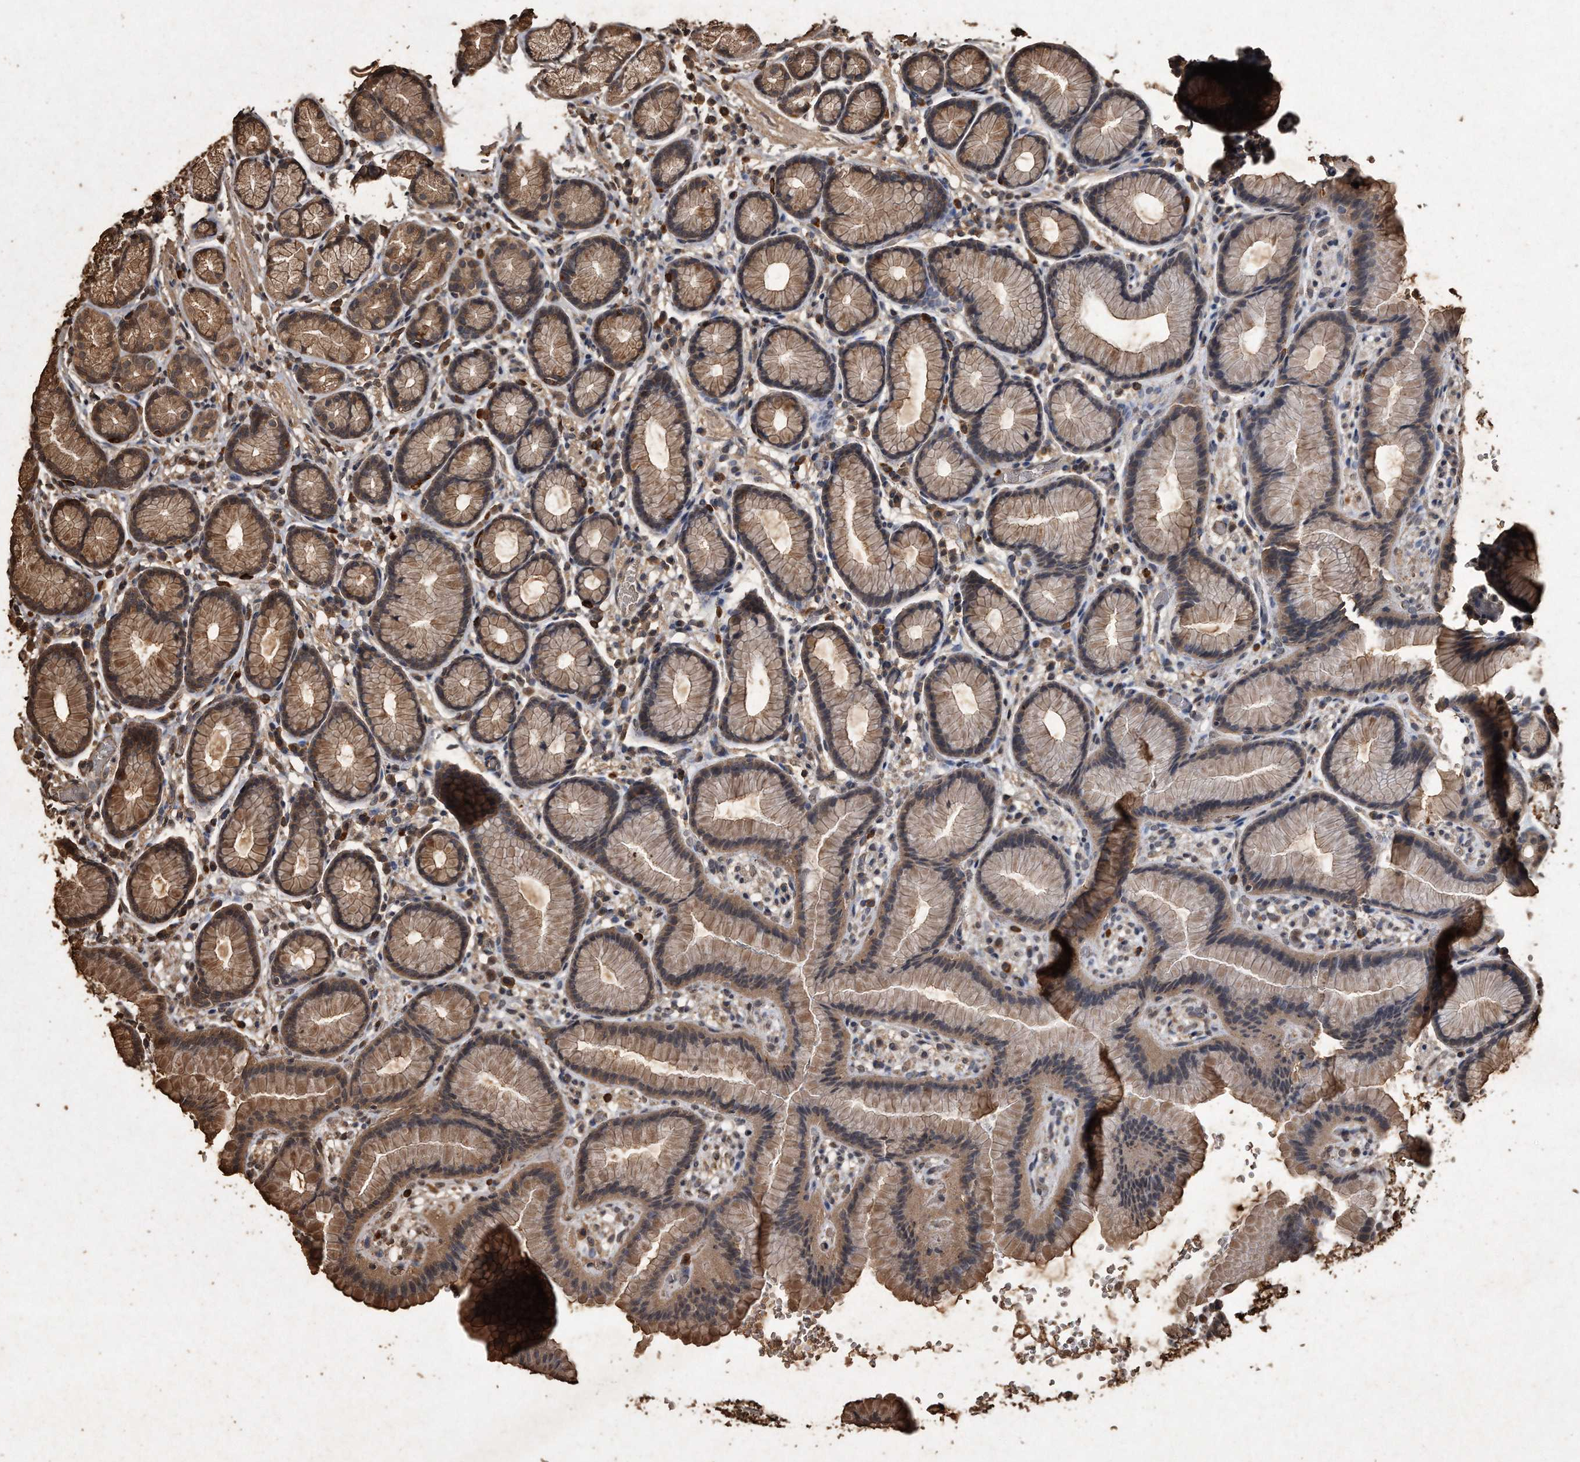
{"staining": {"intensity": "moderate", "quantity": ">75%", "location": "cytoplasmic/membranous"}, "tissue": "stomach", "cell_type": "Glandular cells", "image_type": "normal", "snomed": [{"axis": "morphology", "description": "Normal tissue, NOS"}, {"axis": "topography", "description": "Stomach"}], "caption": "Glandular cells show medium levels of moderate cytoplasmic/membranous positivity in approximately >75% of cells in benign stomach. The staining was performed using DAB, with brown indicating positive protein expression. Nuclei are stained blue with hematoxylin.", "gene": "CFLAR", "patient": {"sex": "male", "age": 42}}